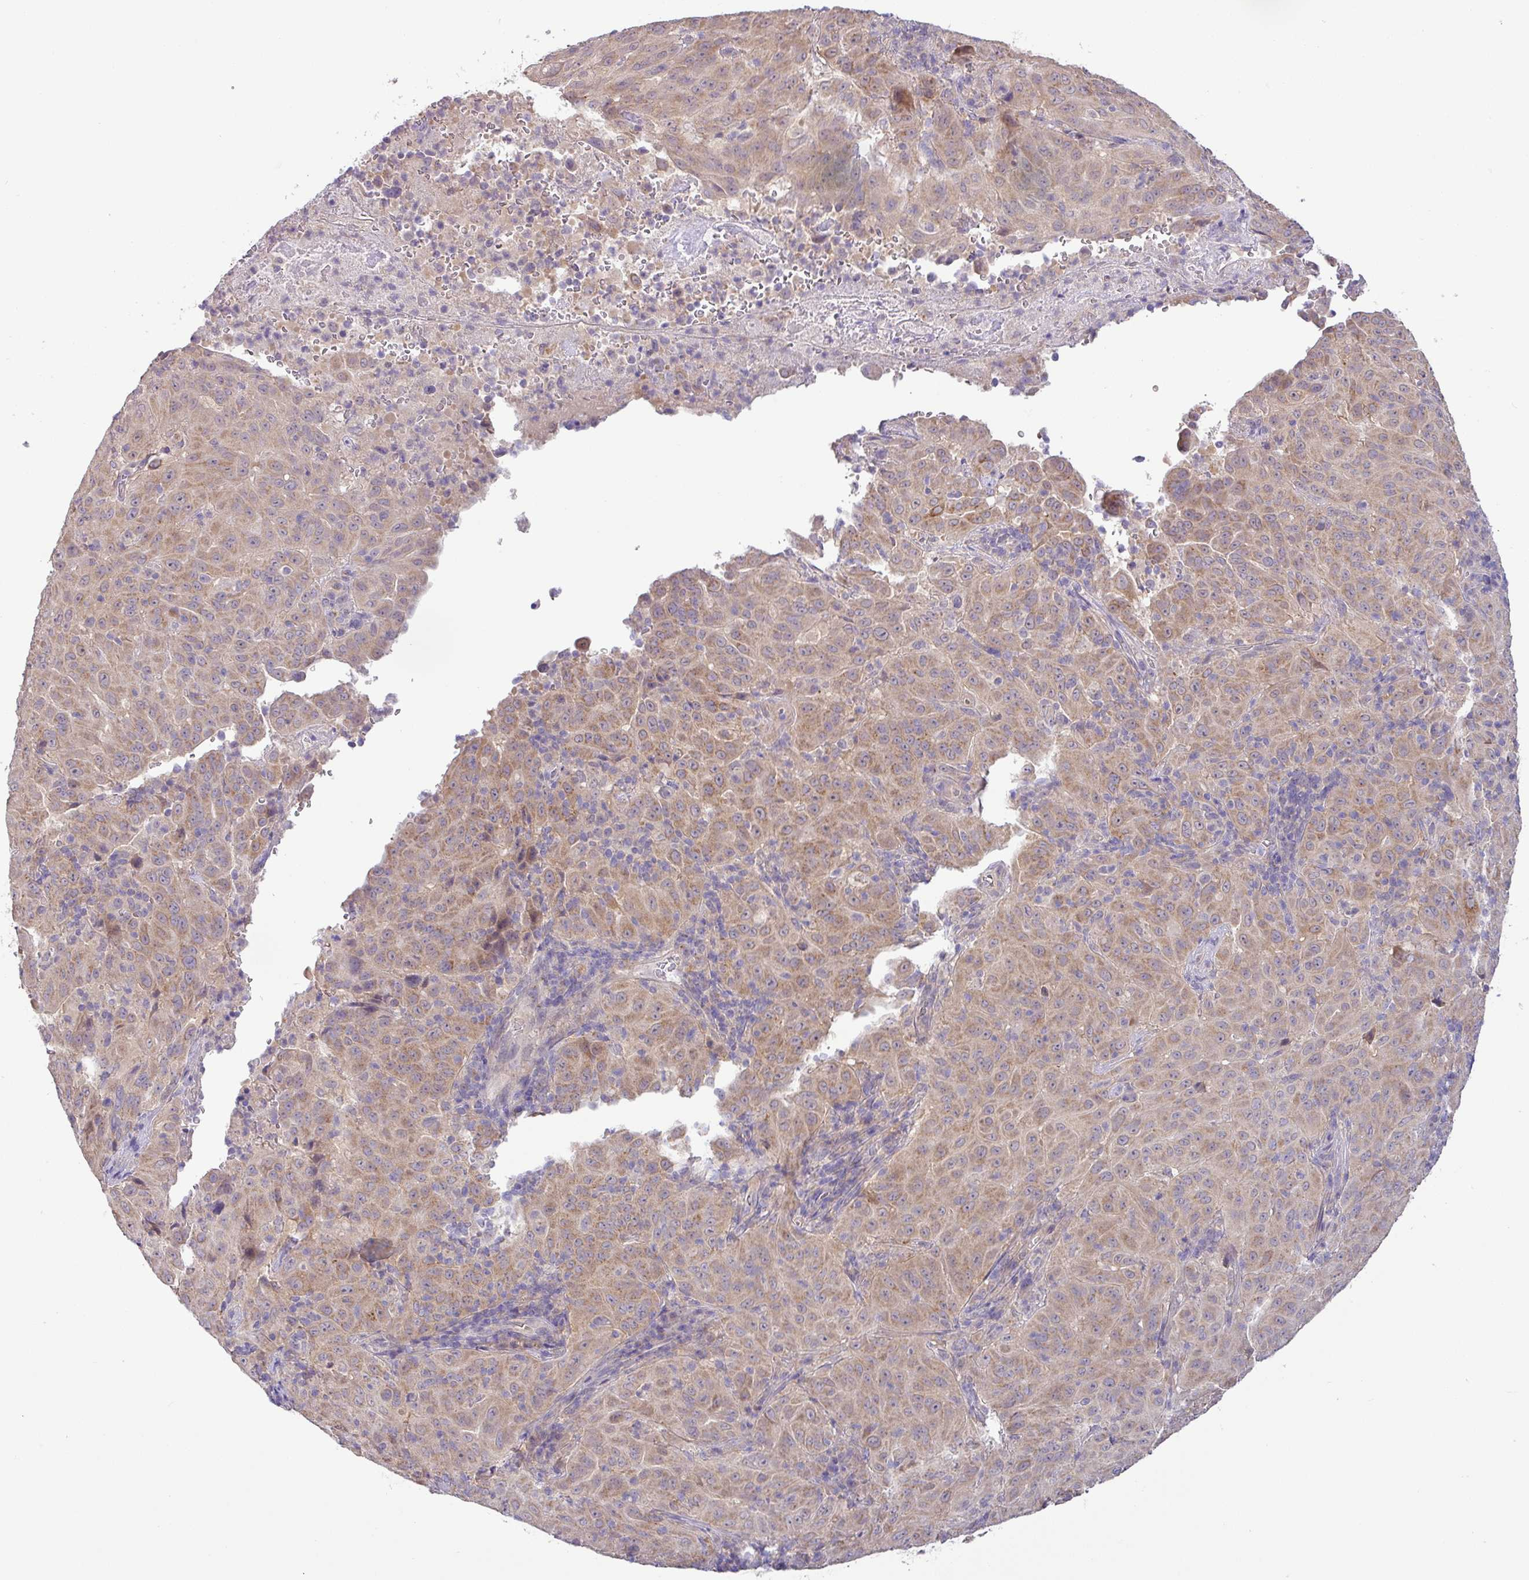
{"staining": {"intensity": "moderate", "quantity": ">75%", "location": "cytoplasmic/membranous"}, "tissue": "pancreatic cancer", "cell_type": "Tumor cells", "image_type": "cancer", "snomed": [{"axis": "morphology", "description": "Adenocarcinoma, NOS"}, {"axis": "topography", "description": "Pancreas"}], "caption": "Protein staining displays moderate cytoplasmic/membranous positivity in approximately >75% of tumor cells in pancreatic cancer (adenocarcinoma). Using DAB (brown) and hematoxylin (blue) stains, captured at high magnification using brightfield microscopy.", "gene": "GALNT12", "patient": {"sex": "male", "age": 63}}